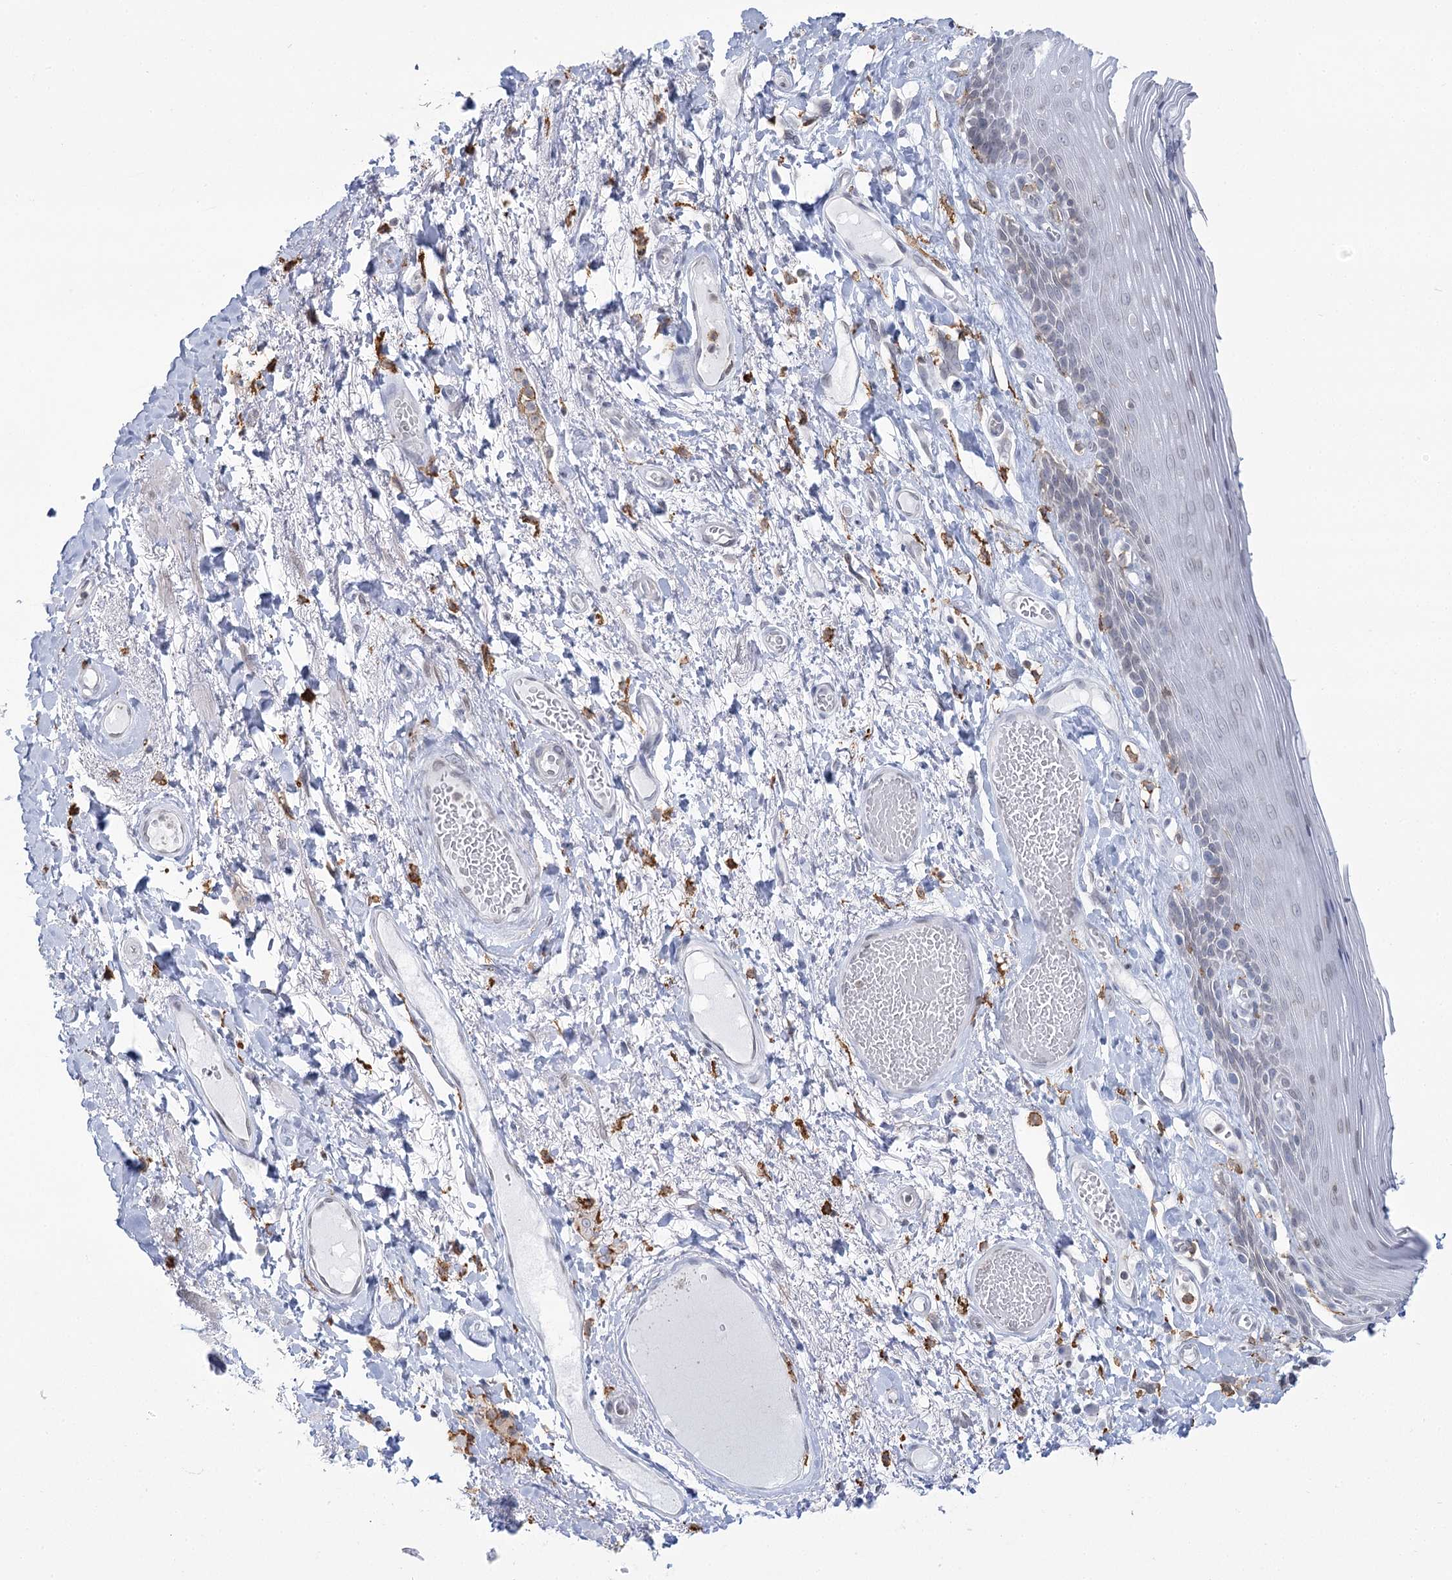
{"staining": {"intensity": "moderate", "quantity": "<25%", "location": "cytoplasmic/membranous"}, "tissue": "skin", "cell_type": "Epidermal cells", "image_type": "normal", "snomed": [{"axis": "morphology", "description": "Normal tissue, NOS"}, {"axis": "topography", "description": "Anal"}], "caption": "IHC micrograph of benign skin: human skin stained using immunohistochemistry (IHC) exhibits low levels of moderate protein expression localized specifically in the cytoplasmic/membranous of epidermal cells, appearing as a cytoplasmic/membranous brown color.", "gene": "C11orf1", "patient": {"sex": "male", "age": 69}}